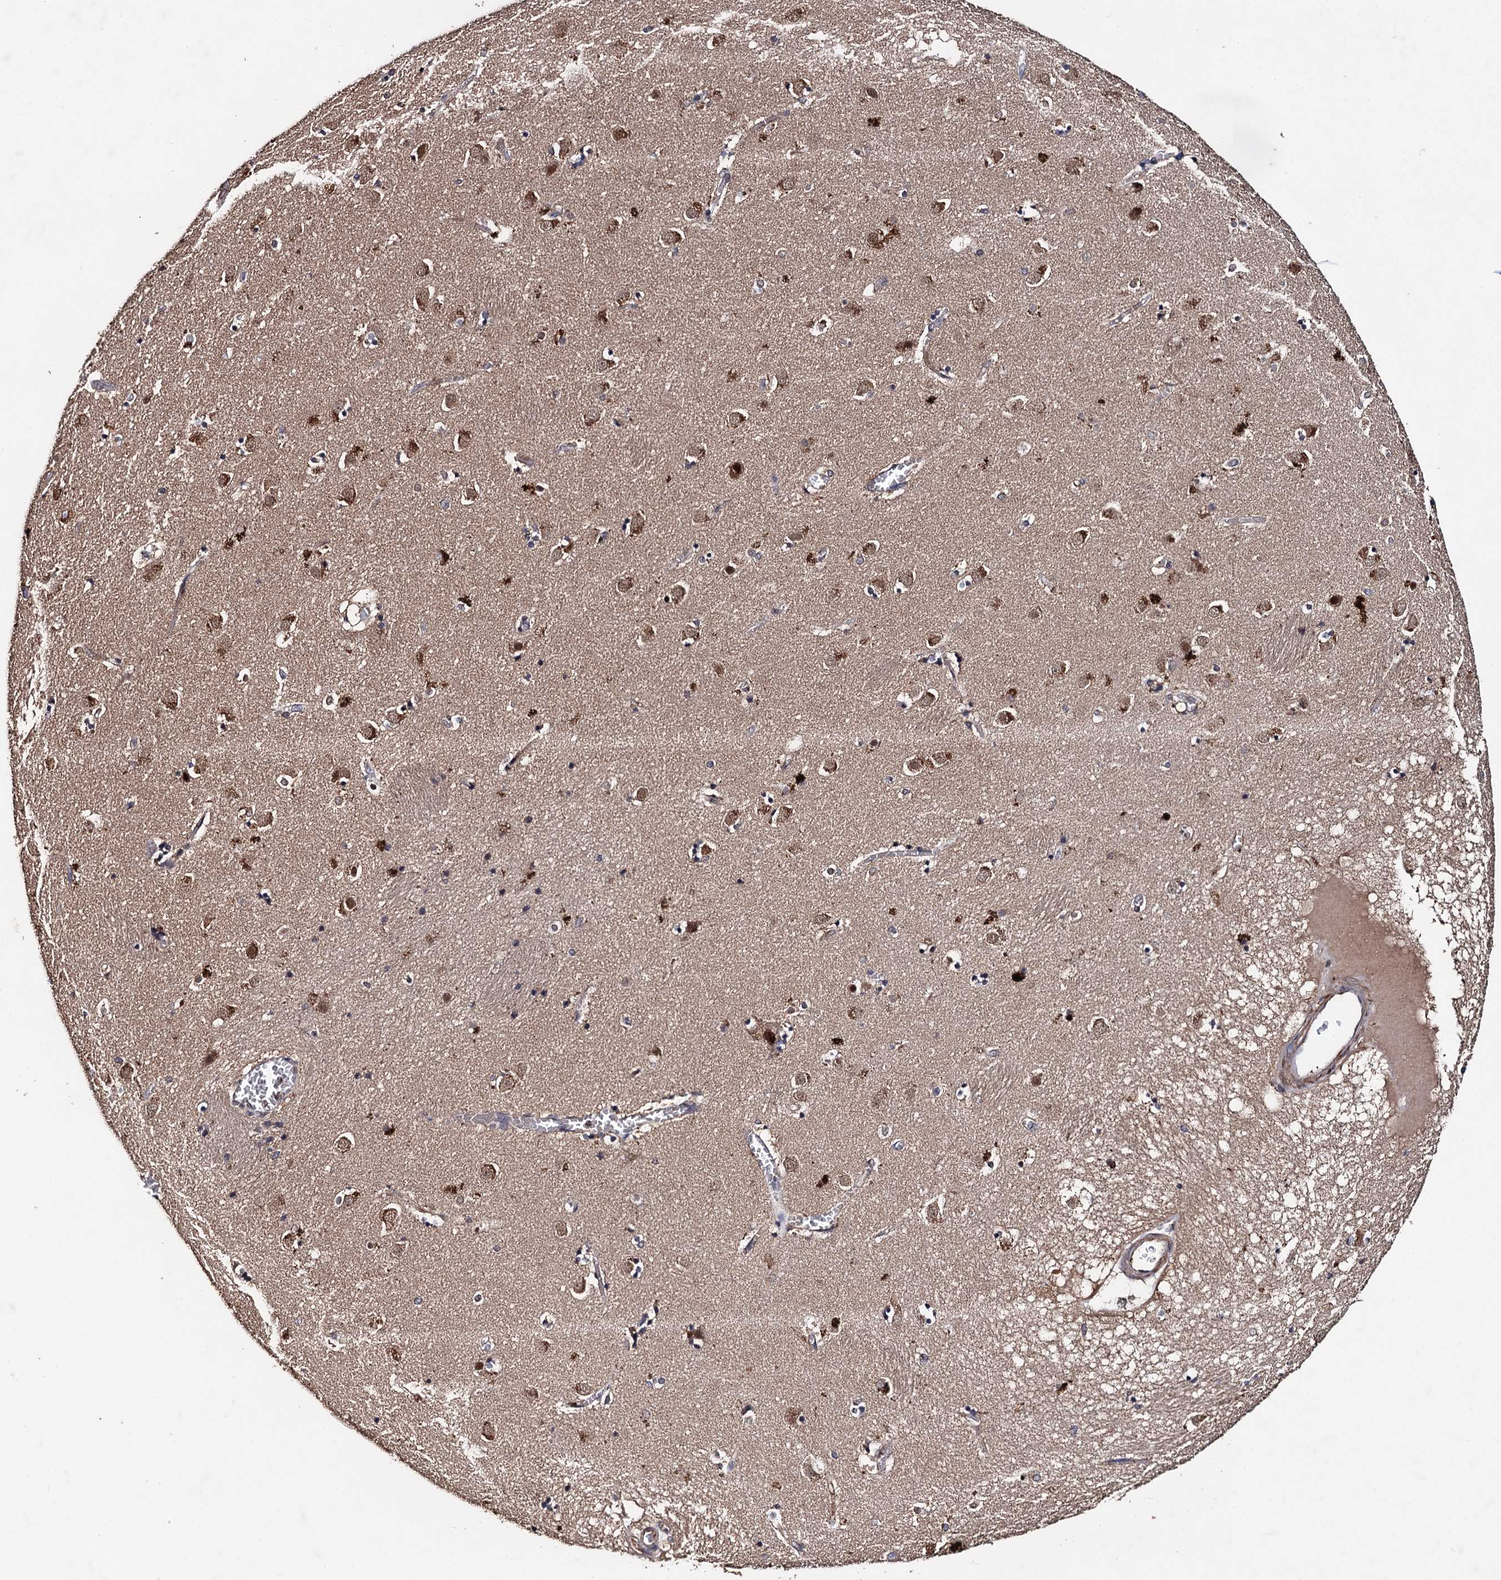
{"staining": {"intensity": "weak", "quantity": "<25%", "location": "cytoplasmic/membranous"}, "tissue": "caudate", "cell_type": "Glial cells", "image_type": "normal", "snomed": [{"axis": "morphology", "description": "Normal tissue, NOS"}, {"axis": "topography", "description": "Lateral ventricle wall"}], "caption": "This micrograph is of normal caudate stained with immunohistochemistry to label a protein in brown with the nuclei are counter-stained blue. There is no positivity in glial cells. (DAB immunohistochemistry, high magnification).", "gene": "PPTC7", "patient": {"sex": "male", "age": 70}}